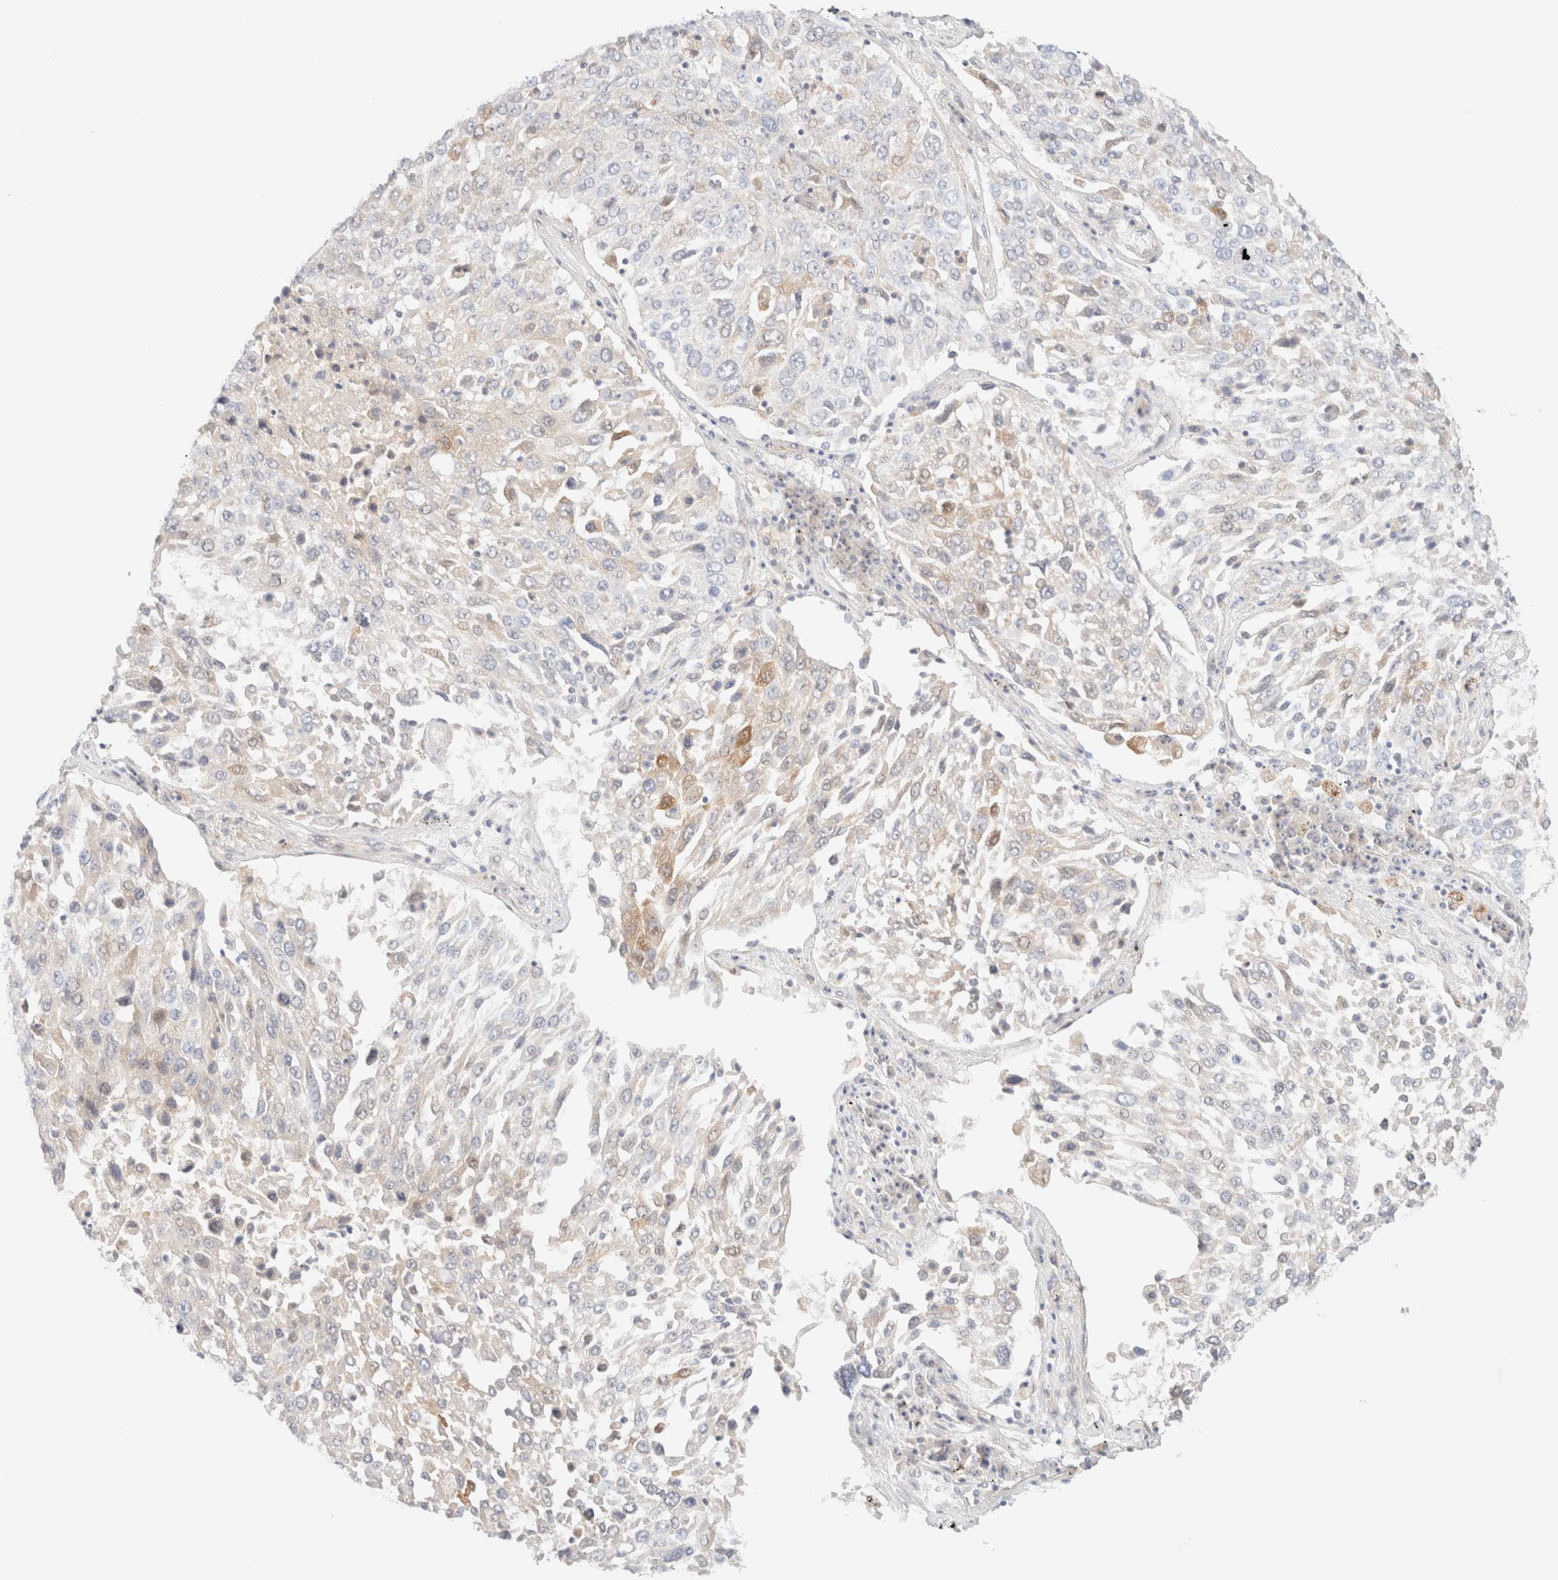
{"staining": {"intensity": "weak", "quantity": "<25%", "location": "cytoplasmic/membranous"}, "tissue": "lung cancer", "cell_type": "Tumor cells", "image_type": "cancer", "snomed": [{"axis": "morphology", "description": "Squamous cell carcinoma, NOS"}, {"axis": "topography", "description": "Lung"}], "caption": "High power microscopy image of an IHC photomicrograph of squamous cell carcinoma (lung), revealing no significant expression in tumor cells. (DAB IHC, high magnification).", "gene": "SARM1", "patient": {"sex": "male", "age": 65}}